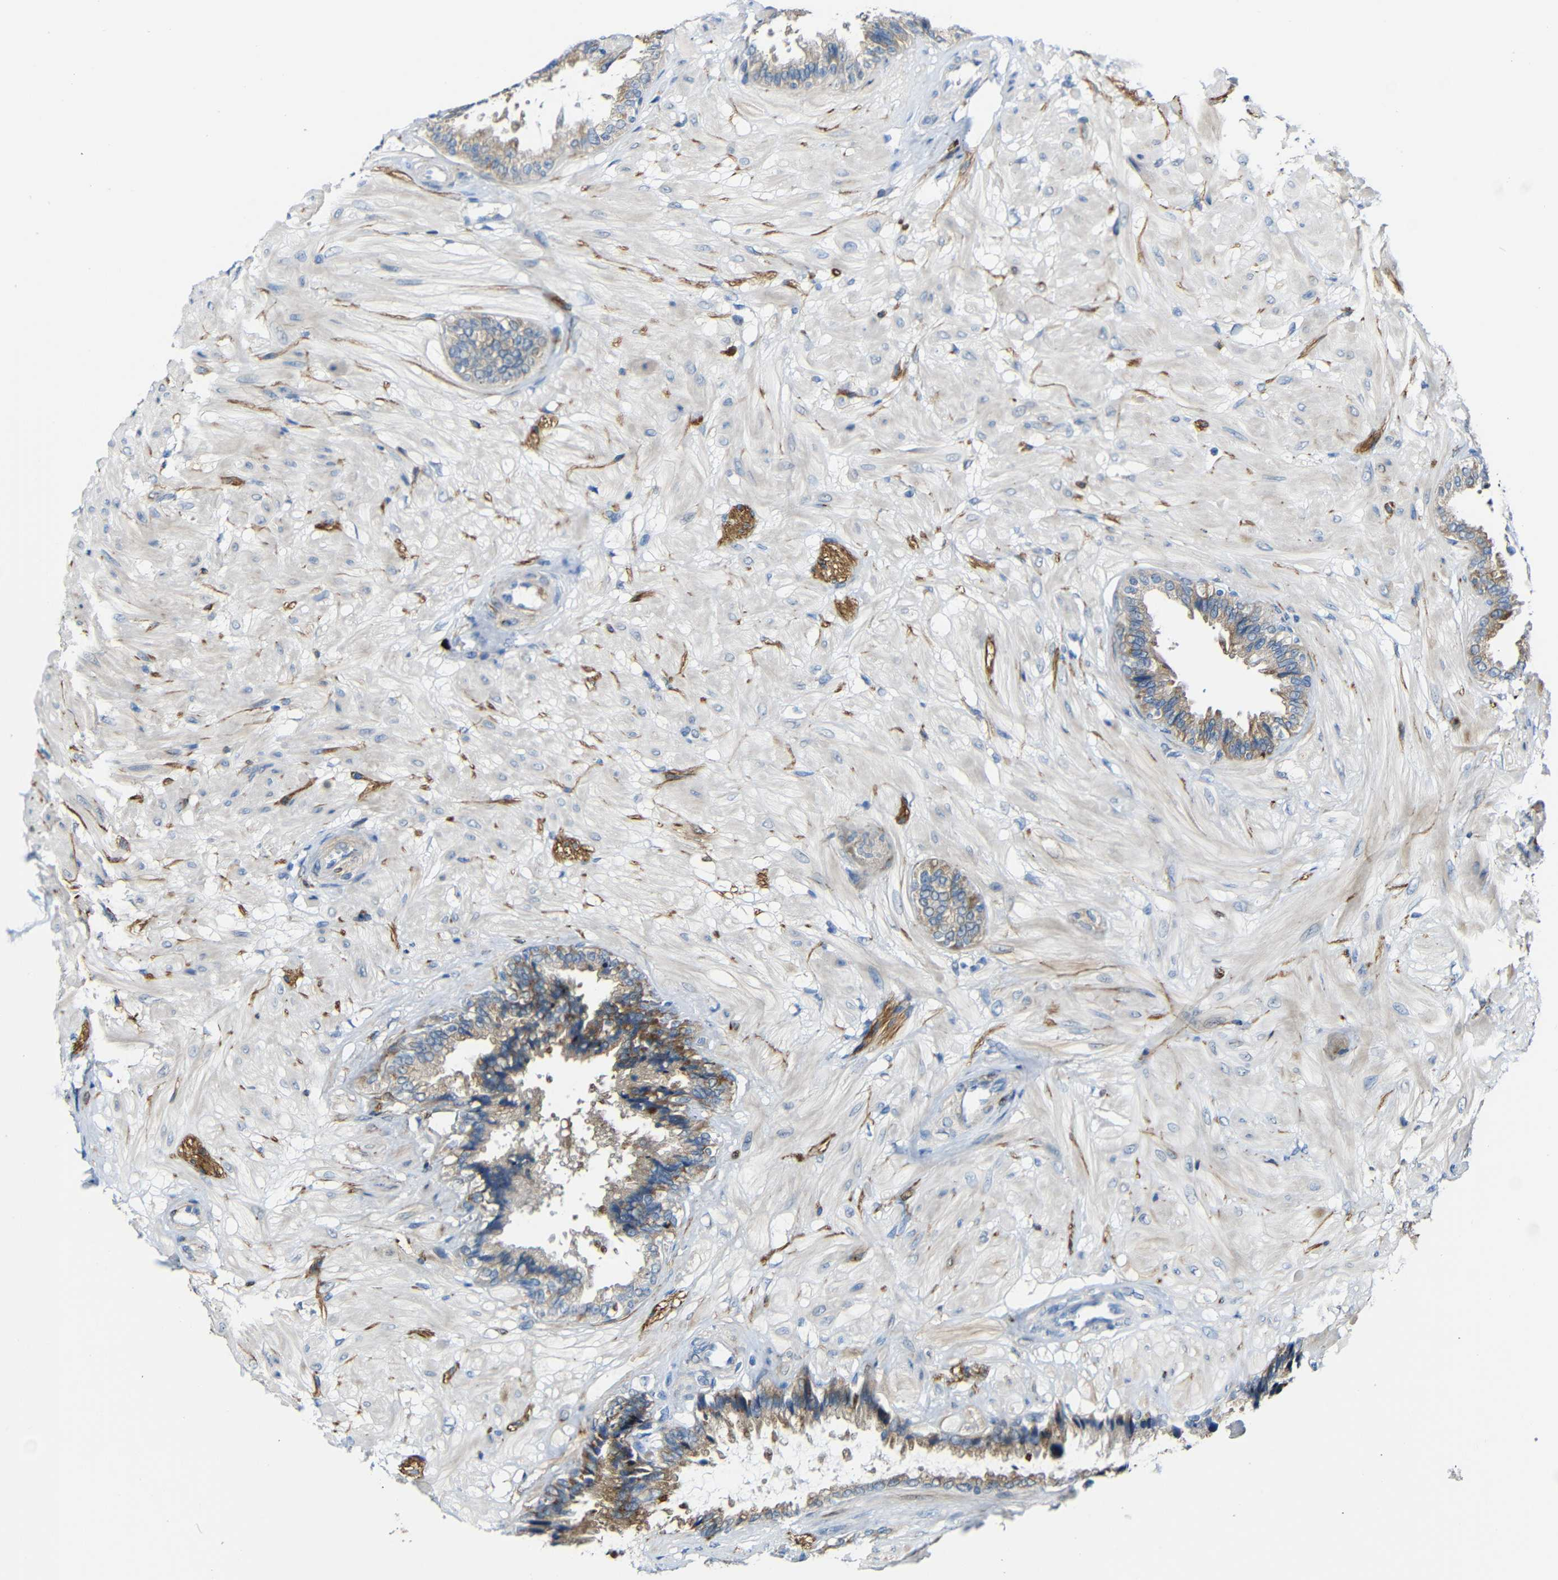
{"staining": {"intensity": "weak", "quantity": ">75%", "location": "cytoplasmic/membranous"}, "tissue": "seminal vesicle", "cell_type": "Glandular cells", "image_type": "normal", "snomed": [{"axis": "morphology", "description": "Normal tissue, NOS"}, {"axis": "topography", "description": "Seminal veicle"}], "caption": "Protein staining of benign seminal vesicle reveals weak cytoplasmic/membranous expression in approximately >75% of glandular cells.", "gene": "DCLK1", "patient": {"sex": "male", "age": 46}}